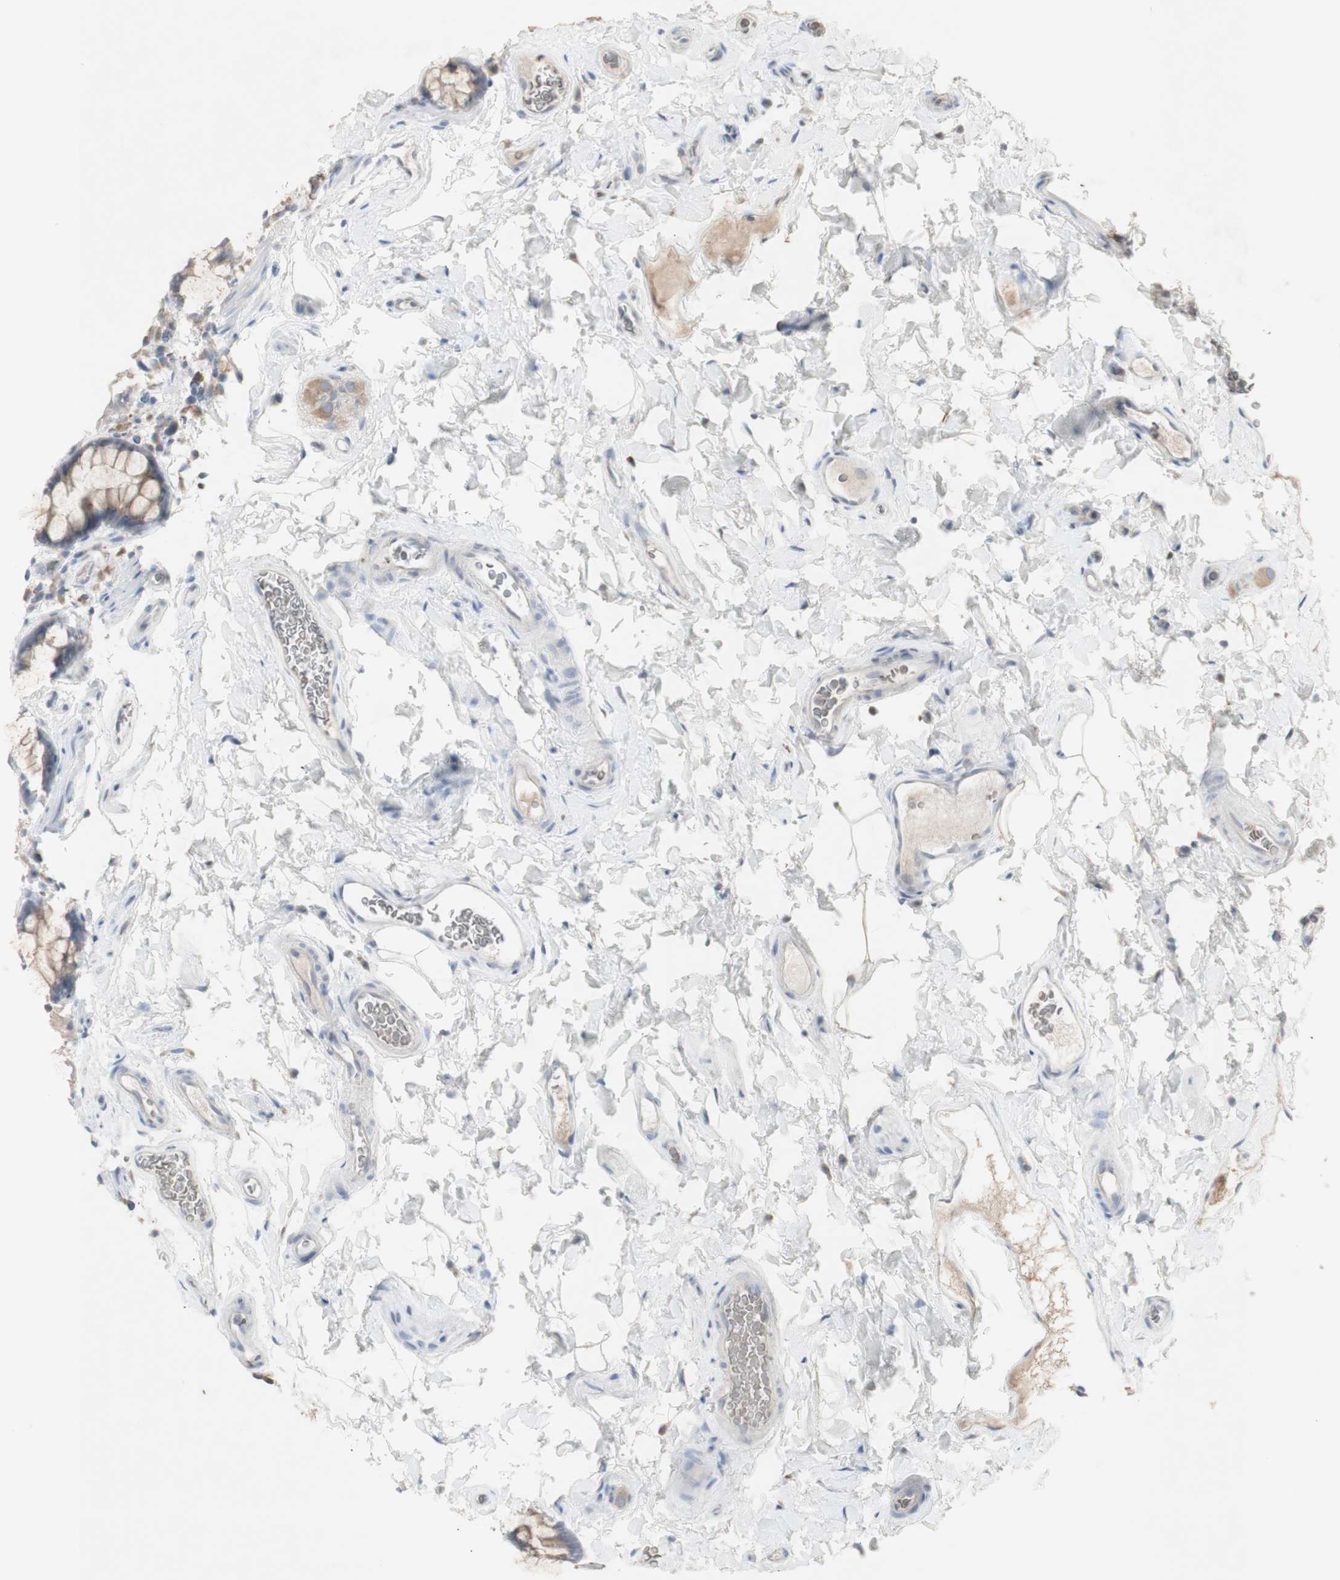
{"staining": {"intensity": "weak", "quantity": "25%-75%", "location": "cytoplasmic/membranous"}, "tissue": "colon", "cell_type": "Endothelial cells", "image_type": "normal", "snomed": [{"axis": "morphology", "description": "Normal tissue, NOS"}, {"axis": "topography", "description": "Colon"}], "caption": "Protein expression analysis of unremarkable colon exhibits weak cytoplasmic/membranous staining in about 25%-75% of endothelial cells.", "gene": "INS", "patient": {"sex": "female", "age": 80}}